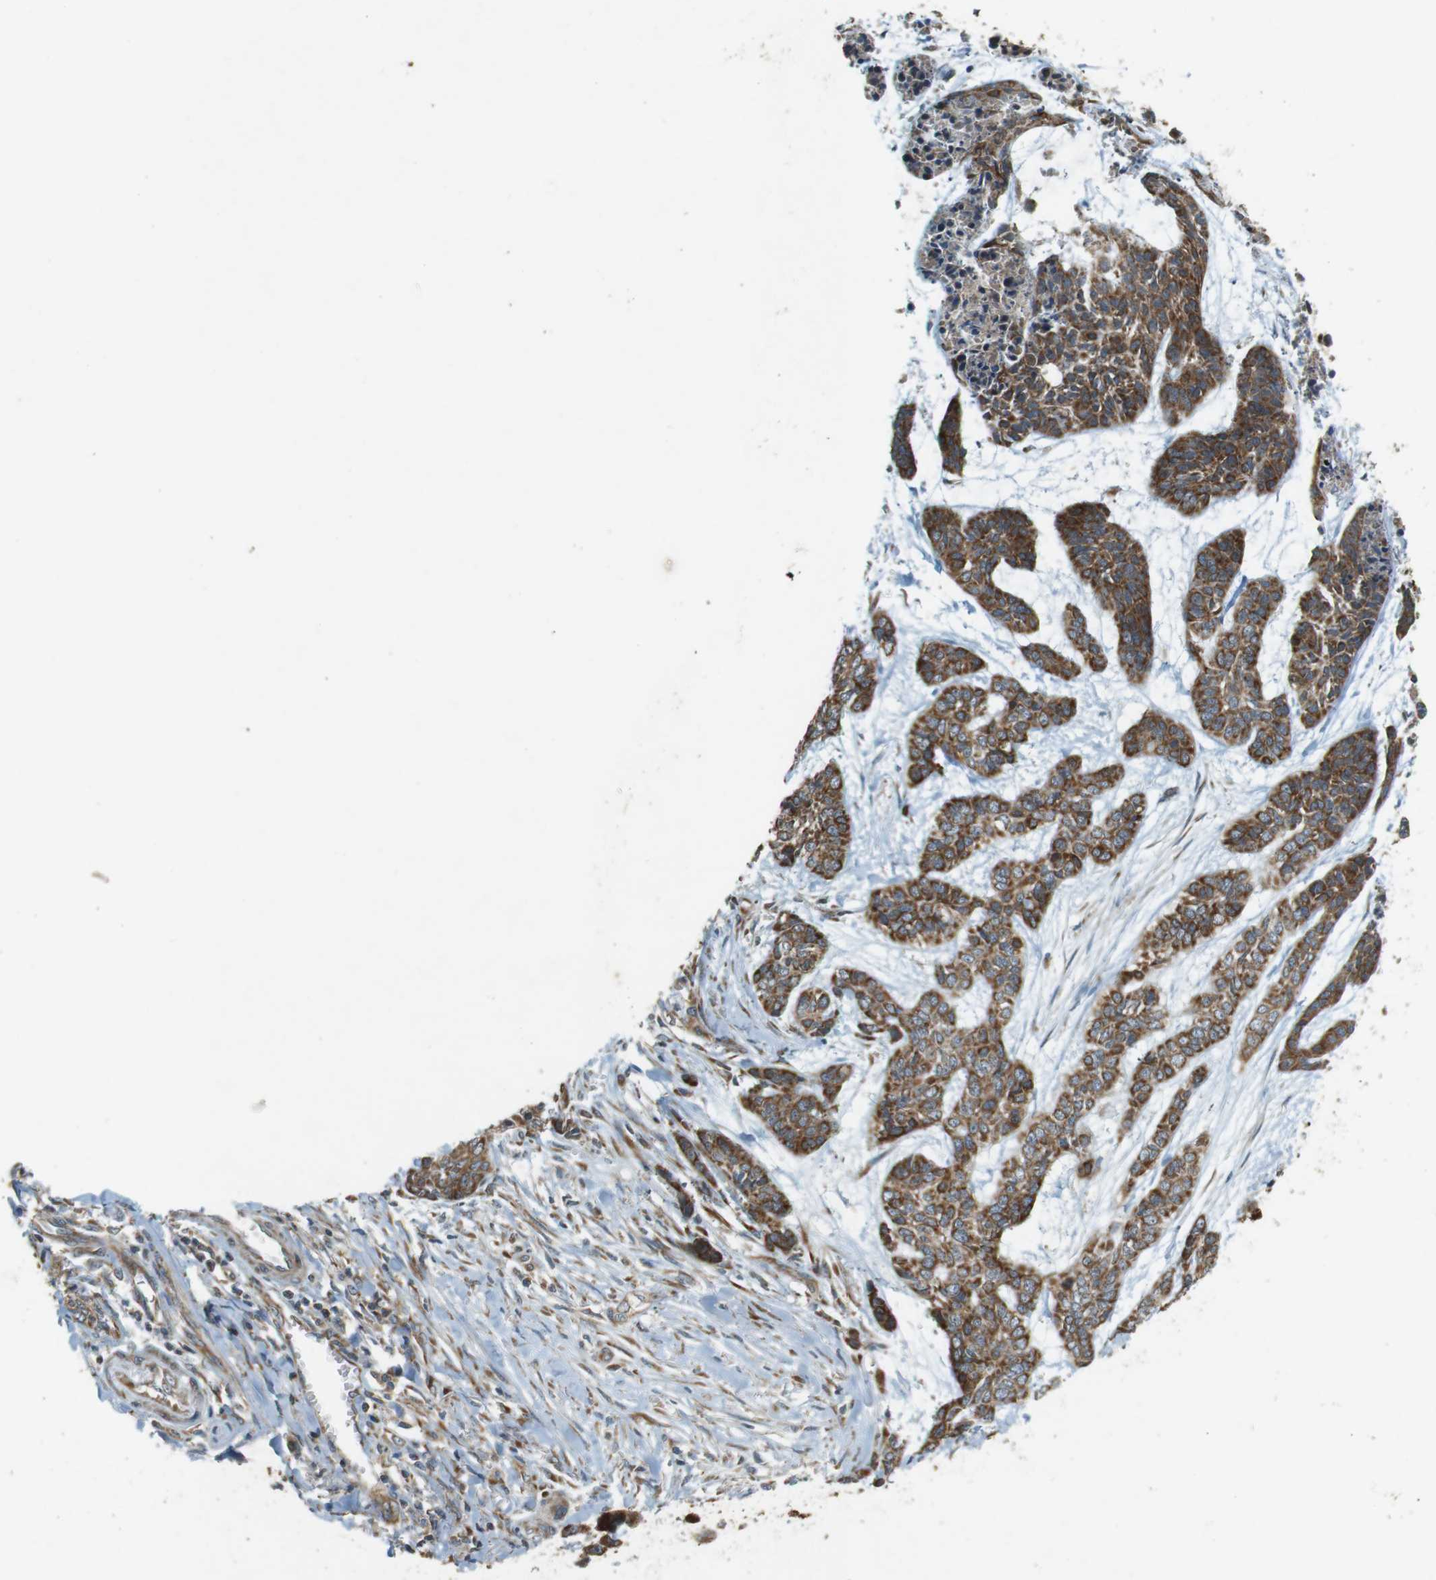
{"staining": {"intensity": "moderate", "quantity": ">75%", "location": "cytoplasmic/membranous"}, "tissue": "skin cancer", "cell_type": "Tumor cells", "image_type": "cancer", "snomed": [{"axis": "morphology", "description": "Basal cell carcinoma"}, {"axis": "topography", "description": "Skin"}], "caption": "Human skin cancer stained with a brown dye exhibits moderate cytoplasmic/membranous positive positivity in about >75% of tumor cells.", "gene": "SLC41A1", "patient": {"sex": "female", "age": 64}}